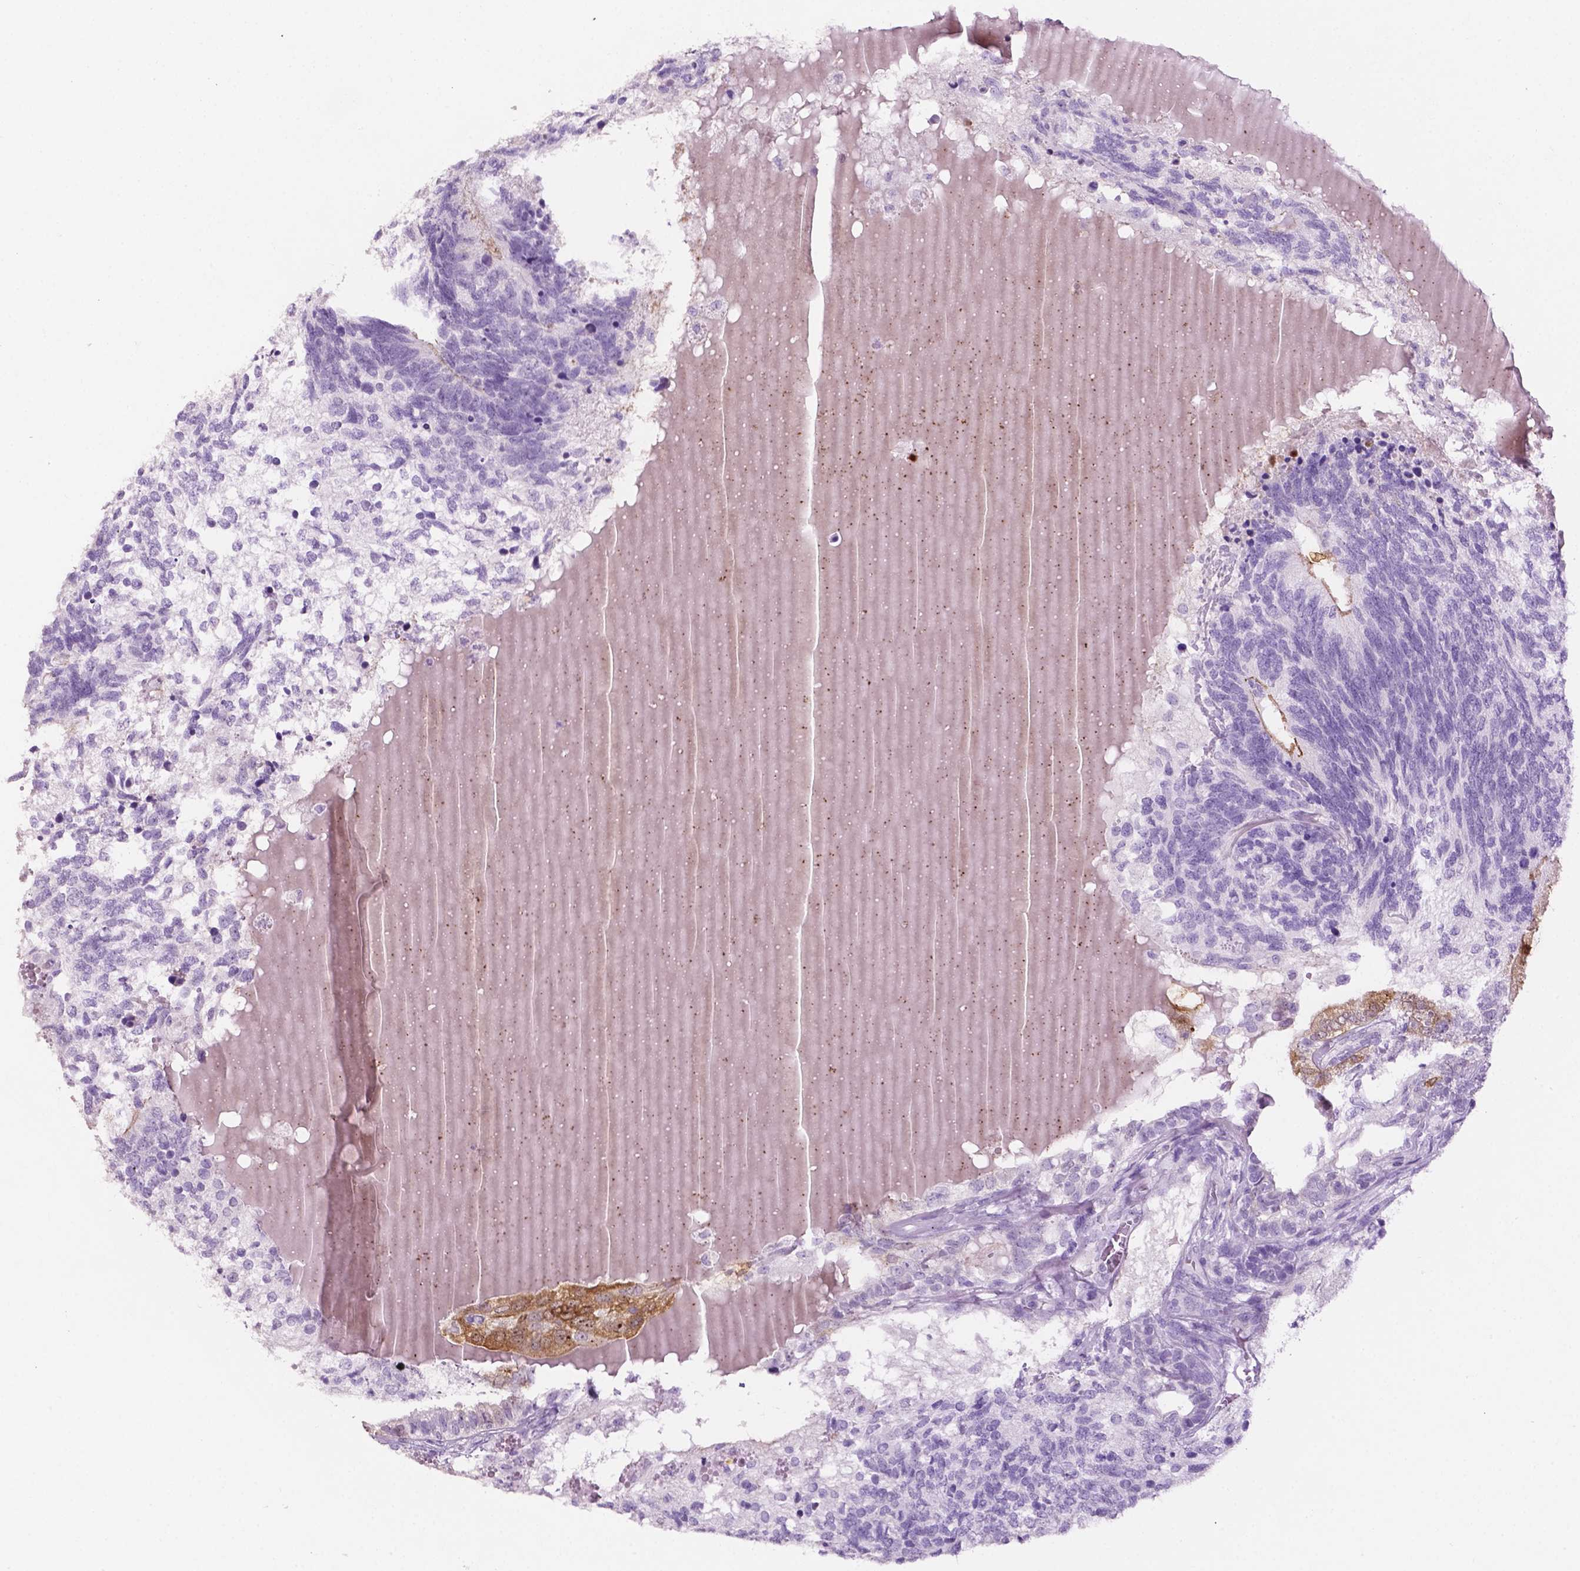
{"staining": {"intensity": "negative", "quantity": "none", "location": "none"}, "tissue": "testis cancer", "cell_type": "Tumor cells", "image_type": "cancer", "snomed": [{"axis": "morphology", "description": "Seminoma, NOS"}, {"axis": "morphology", "description": "Carcinoma, Embryonal, NOS"}, {"axis": "topography", "description": "Testis"}], "caption": "High magnification brightfield microscopy of testis cancer stained with DAB (brown) and counterstained with hematoxylin (blue): tumor cells show no significant expression.", "gene": "PHGR1", "patient": {"sex": "male", "age": 41}}